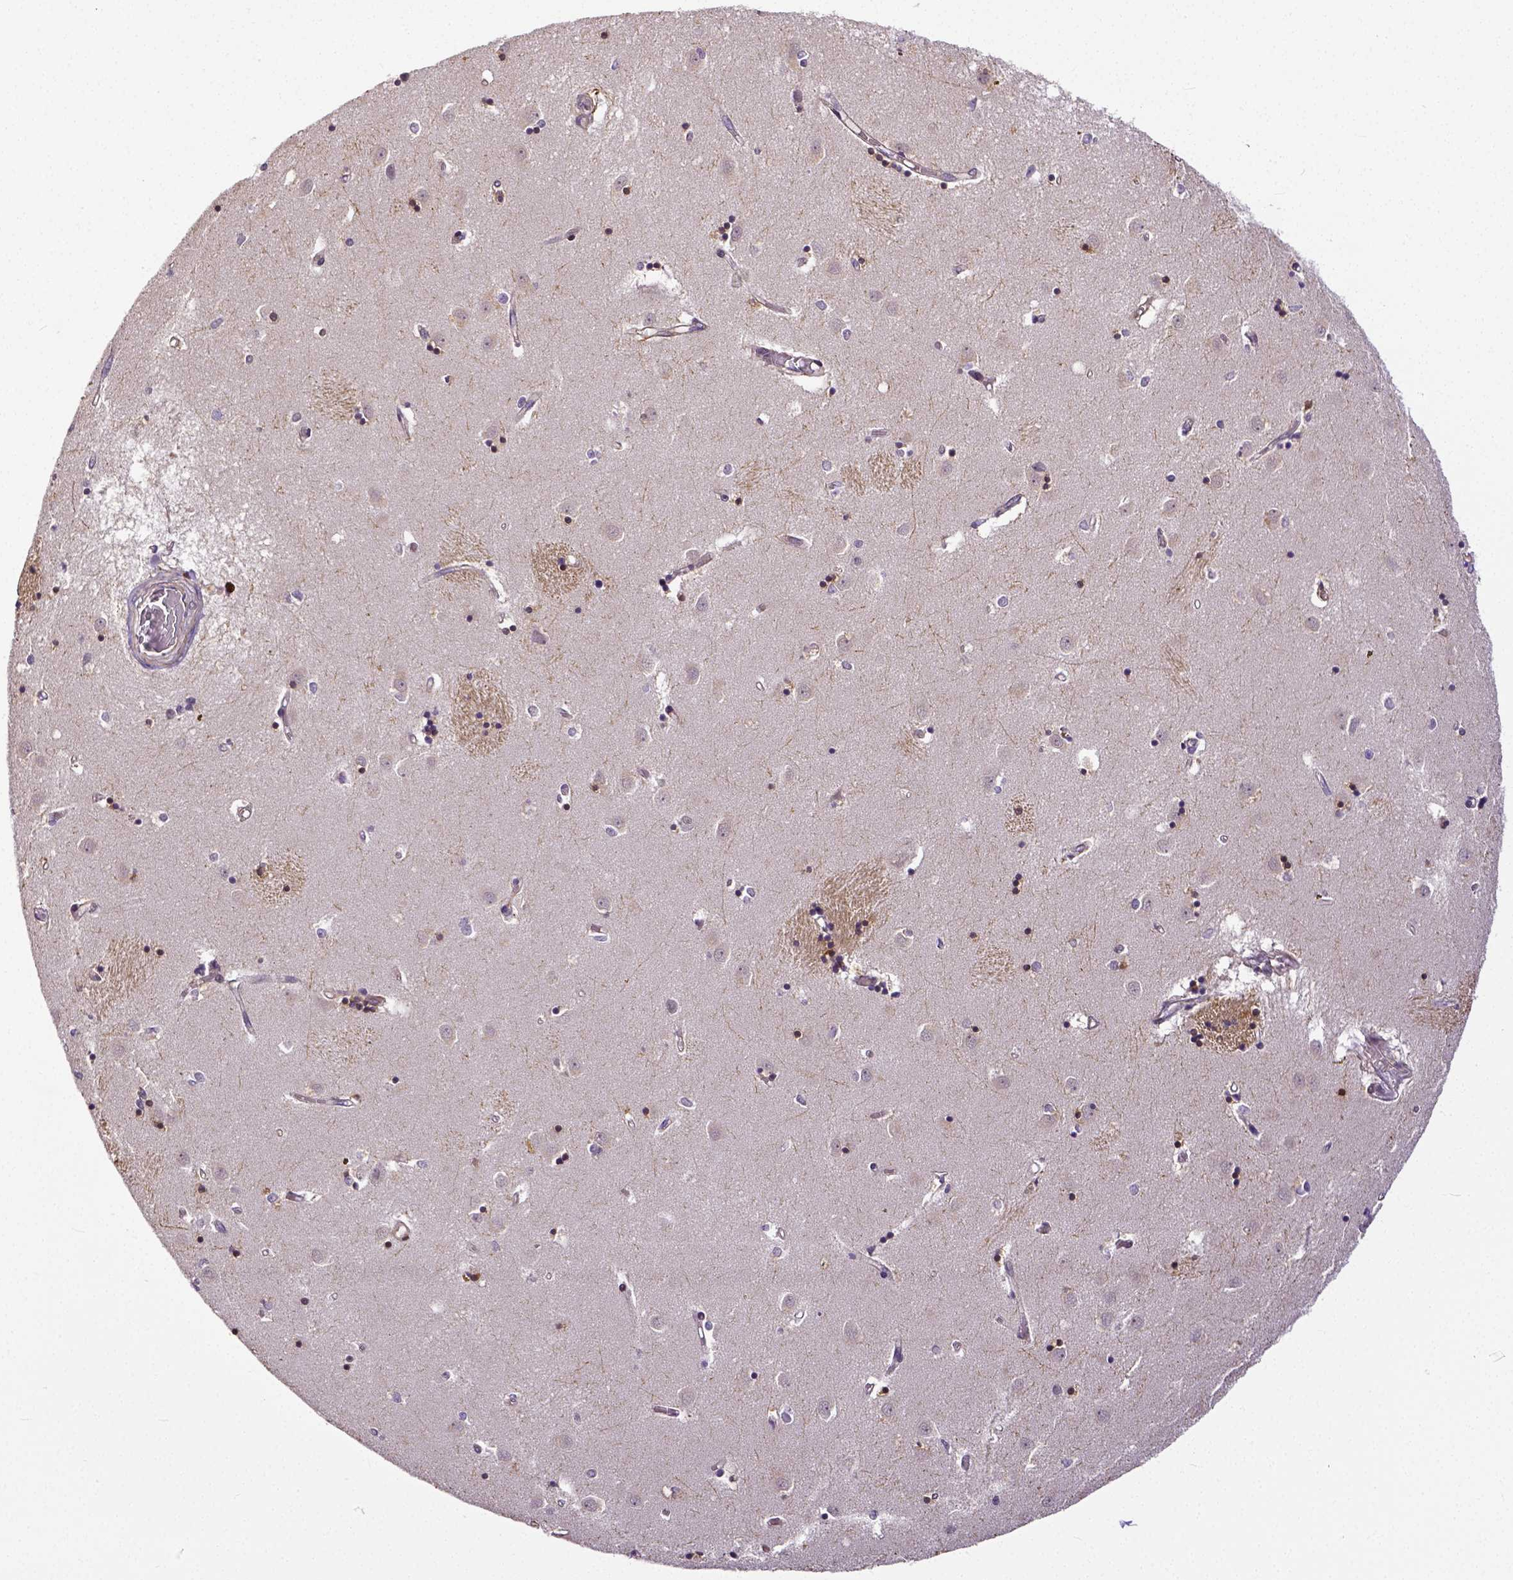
{"staining": {"intensity": "moderate", "quantity": "25%-75%", "location": "nuclear"}, "tissue": "caudate", "cell_type": "Glial cells", "image_type": "normal", "snomed": [{"axis": "morphology", "description": "Normal tissue, NOS"}, {"axis": "topography", "description": "Lateral ventricle wall"}], "caption": "Immunohistochemistry micrograph of unremarkable caudate: caudate stained using immunohistochemistry (IHC) reveals medium levels of moderate protein expression localized specifically in the nuclear of glial cells, appearing as a nuclear brown color.", "gene": "DICER1", "patient": {"sex": "male", "age": 54}}